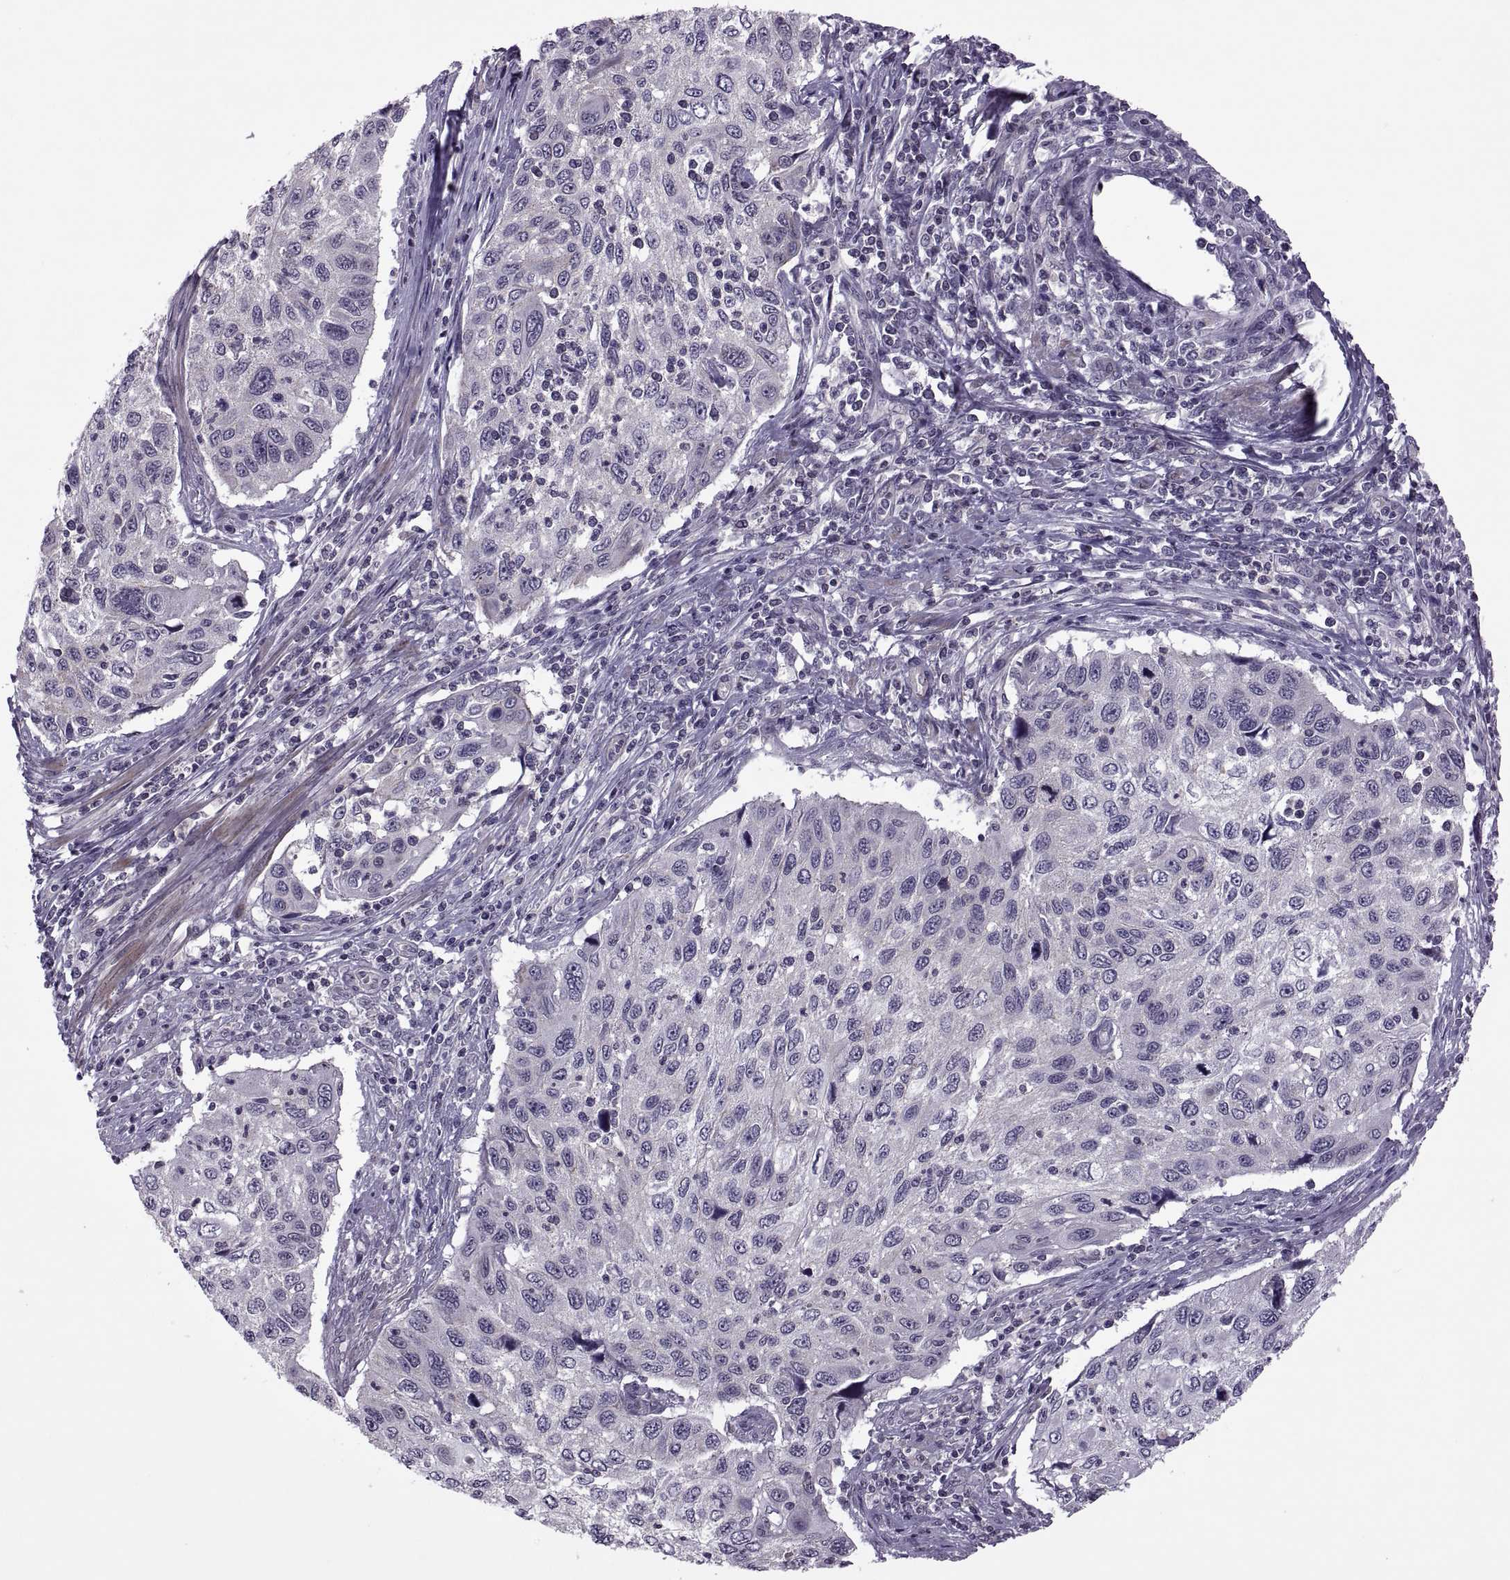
{"staining": {"intensity": "negative", "quantity": "none", "location": "none"}, "tissue": "cervical cancer", "cell_type": "Tumor cells", "image_type": "cancer", "snomed": [{"axis": "morphology", "description": "Squamous cell carcinoma, NOS"}, {"axis": "topography", "description": "Cervix"}], "caption": "This is a image of immunohistochemistry staining of cervical cancer, which shows no positivity in tumor cells.", "gene": "ODF3", "patient": {"sex": "female", "age": 70}}